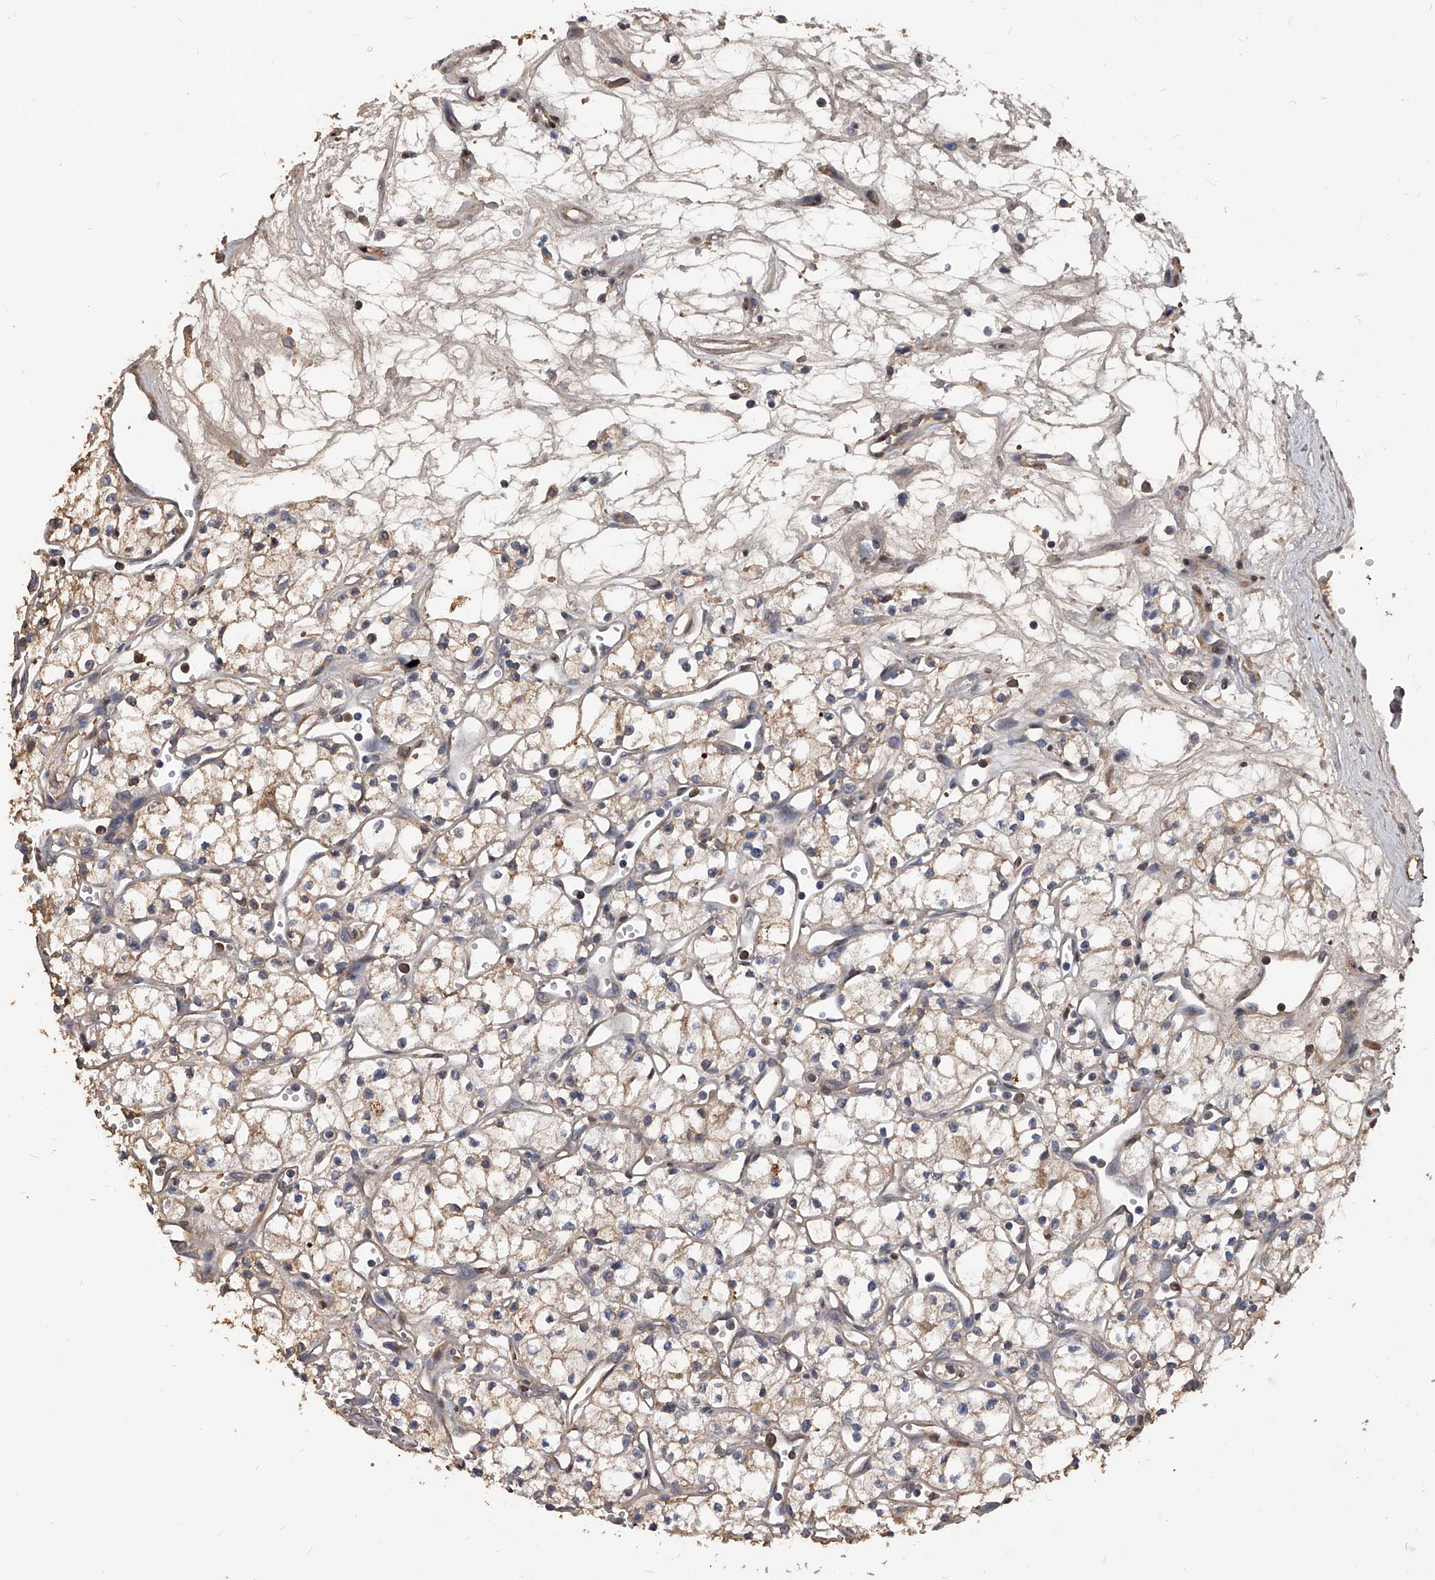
{"staining": {"intensity": "weak", "quantity": ">75%", "location": "cytoplasmic/membranous"}, "tissue": "renal cancer", "cell_type": "Tumor cells", "image_type": "cancer", "snomed": [{"axis": "morphology", "description": "Adenocarcinoma, NOS"}, {"axis": "topography", "description": "Kidney"}], "caption": "Adenocarcinoma (renal) stained with a brown dye demonstrates weak cytoplasmic/membranous positive staining in approximately >75% of tumor cells.", "gene": "ZNF25", "patient": {"sex": "male", "age": 59}}